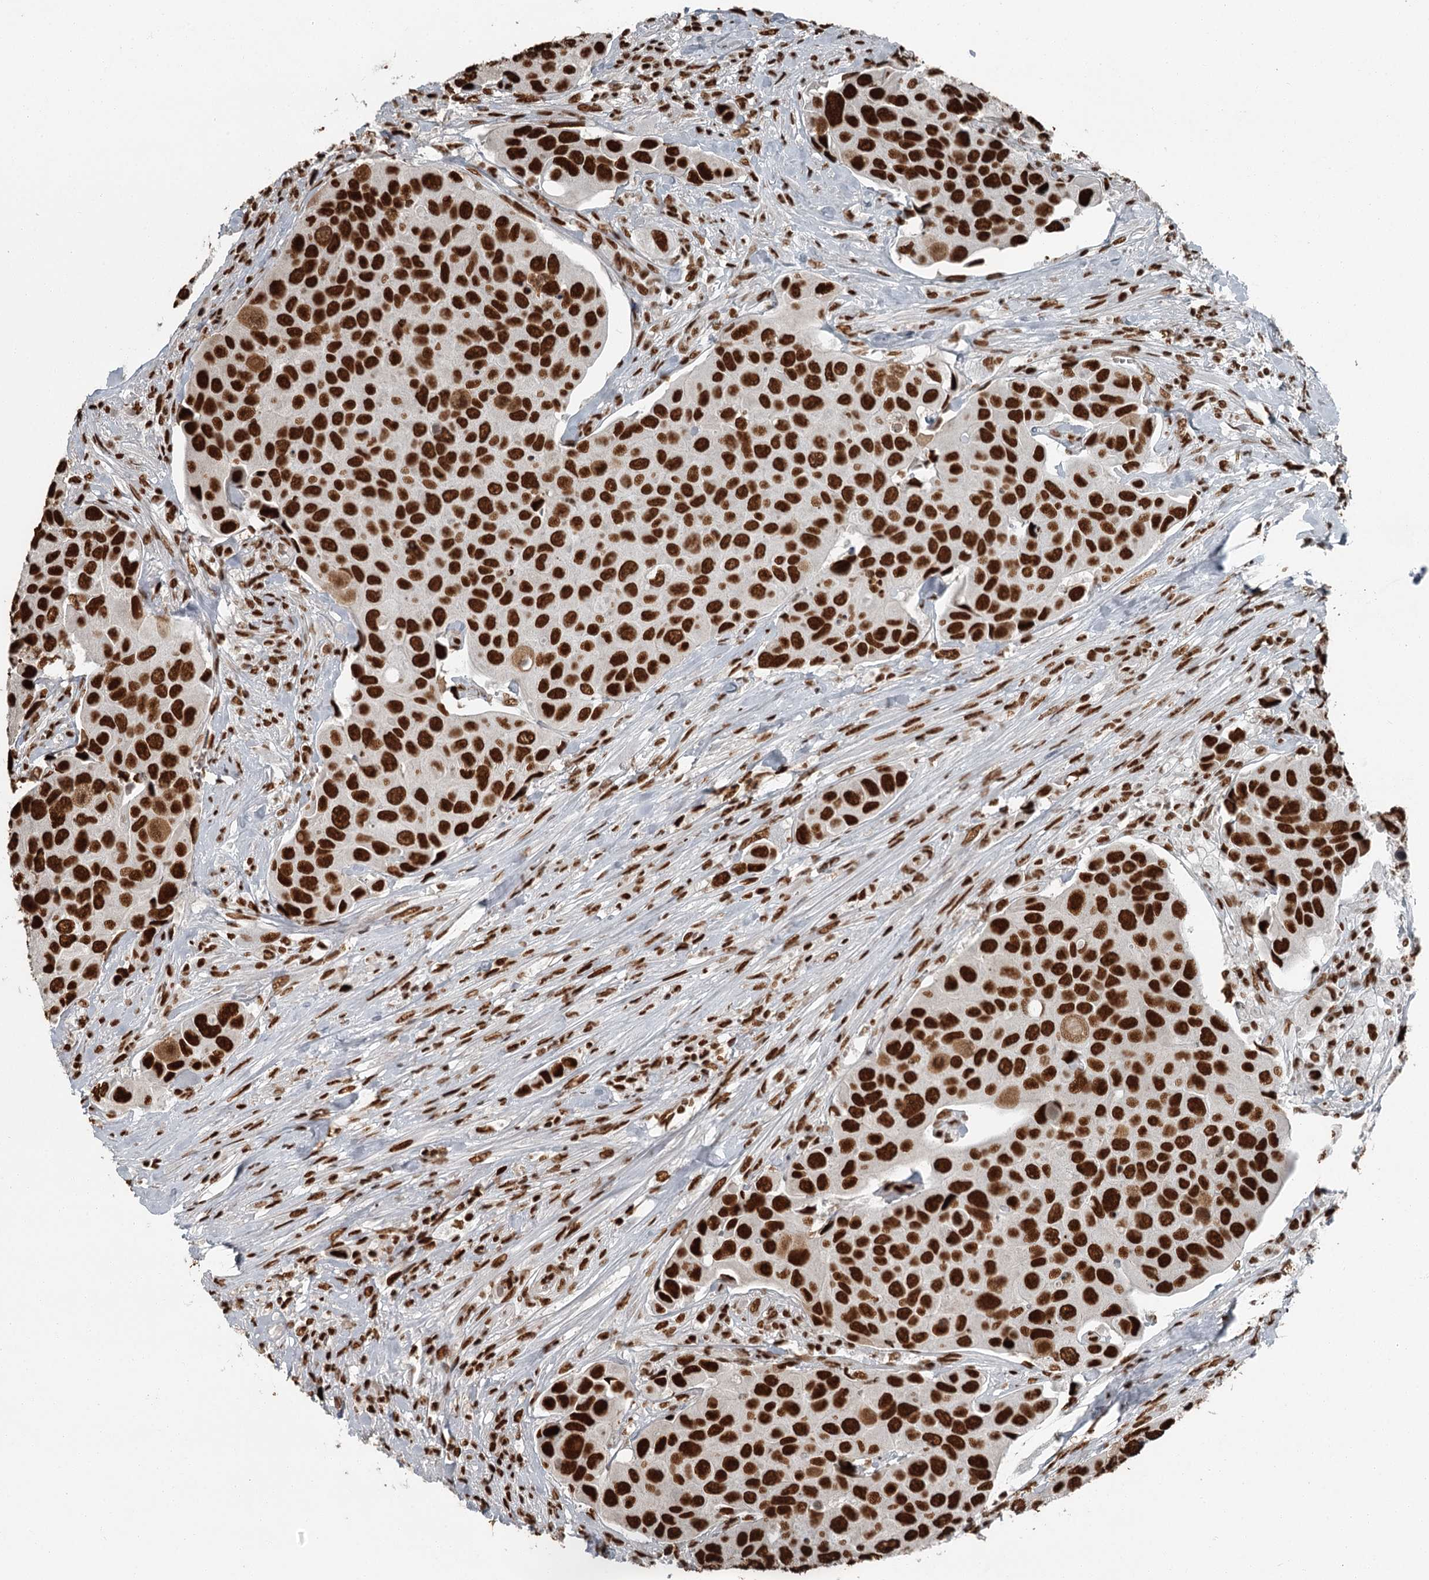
{"staining": {"intensity": "strong", "quantity": ">75%", "location": "nuclear"}, "tissue": "urothelial cancer", "cell_type": "Tumor cells", "image_type": "cancer", "snomed": [{"axis": "morphology", "description": "Urothelial carcinoma, High grade"}, {"axis": "topography", "description": "Urinary bladder"}], "caption": "The histopathology image exhibits a brown stain indicating the presence of a protein in the nuclear of tumor cells in urothelial cancer.", "gene": "RBBP7", "patient": {"sex": "male", "age": 74}}